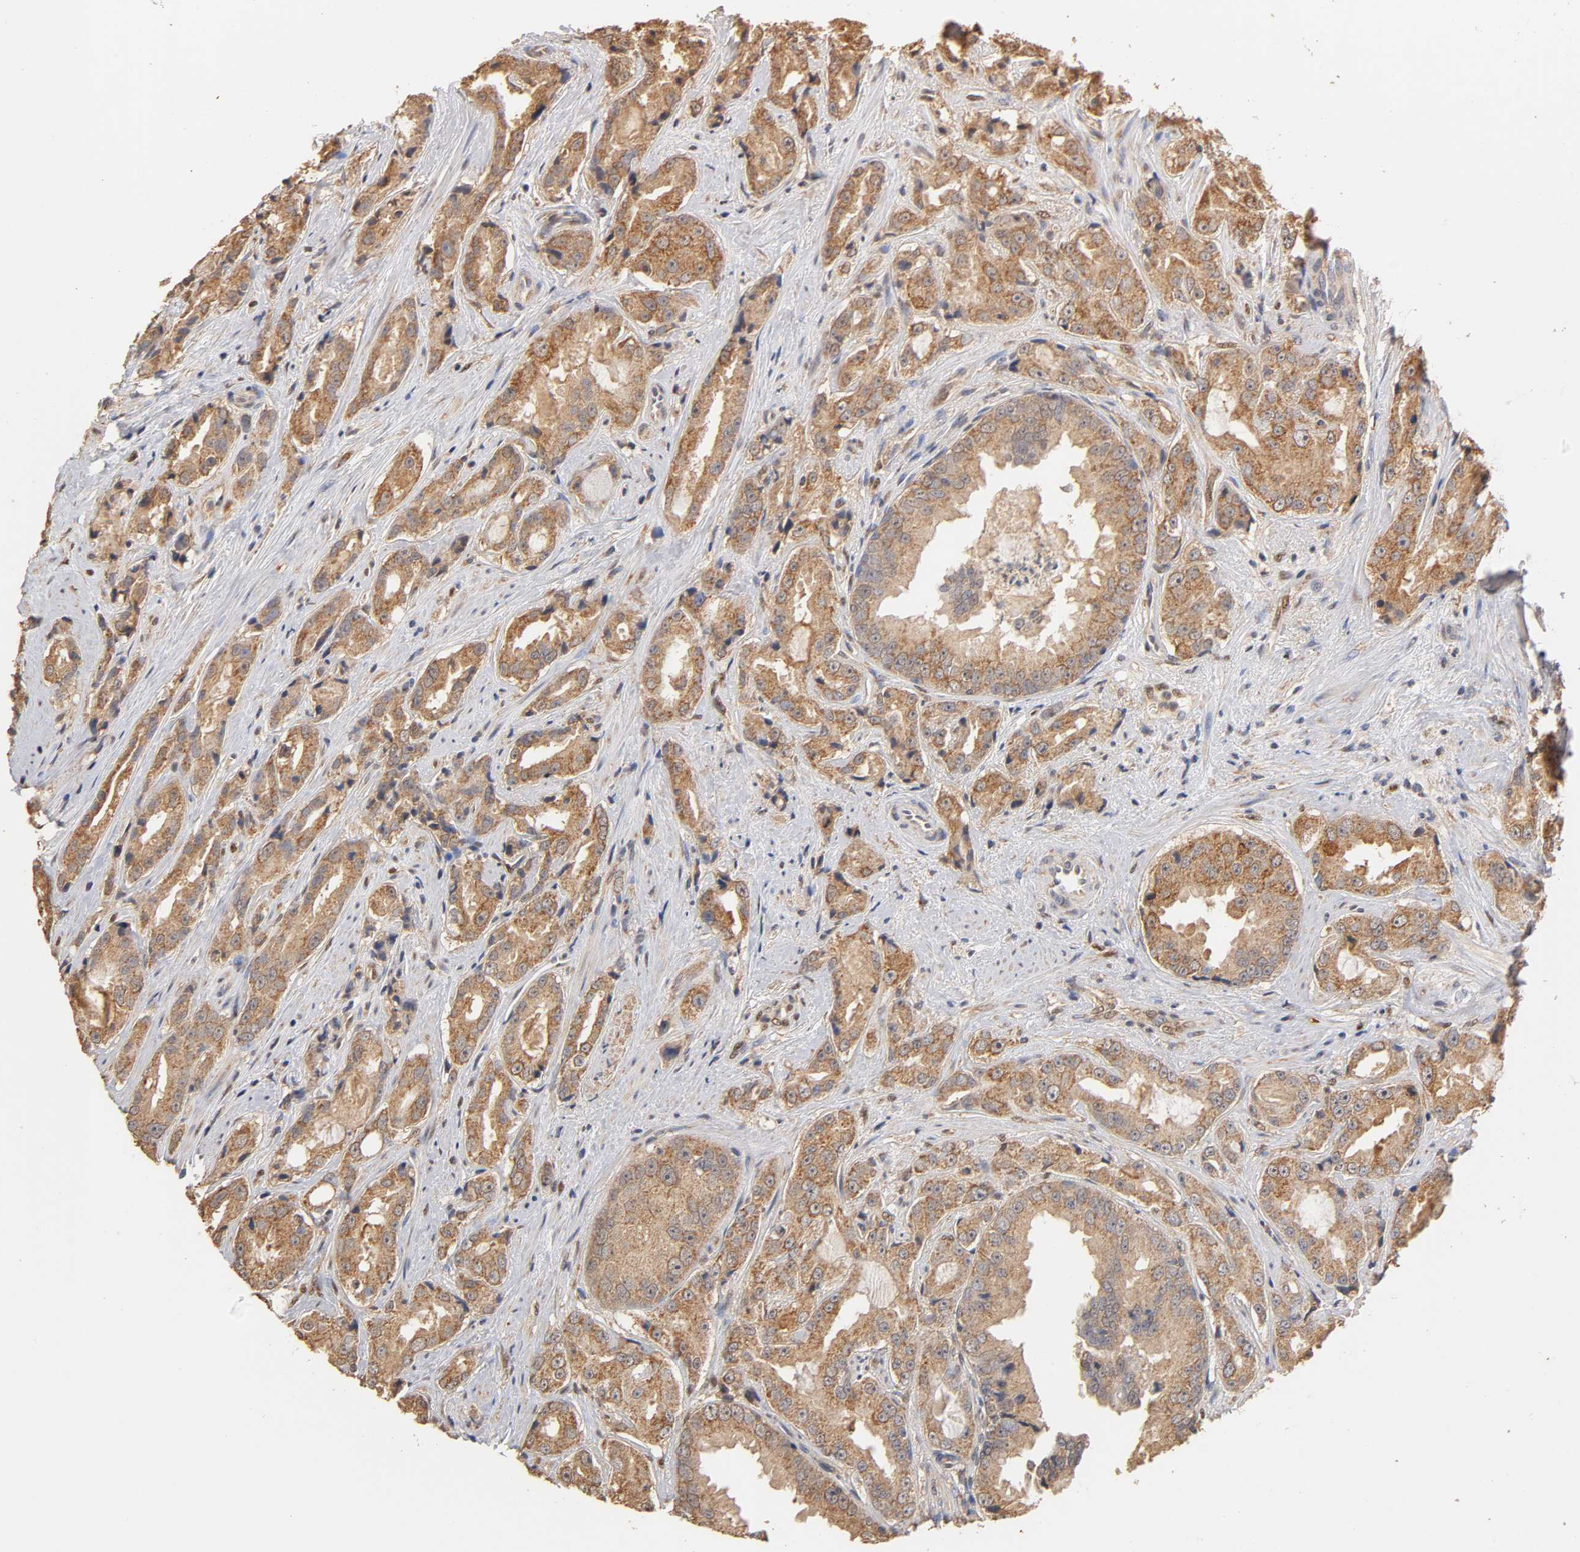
{"staining": {"intensity": "strong", "quantity": ">75%", "location": "cytoplasmic/membranous"}, "tissue": "prostate cancer", "cell_type": "Tumor cells", "image_type": "cancer", "snomed": [{"axis": "morphology", "description": "Adenocarcinoma, High grade"}, {"axis": "topography", "description": "Prostate"}], "caption": "This histopathology image exhibits prostate high-grade adenocarcinoma stained with immunohistochemistry (IHC) to label a protein in brown. The cytoplasmic/membranous of tumor cells show strong positivity for the protein. Nuclei are counter-stained blue.", "gene": "PKN1", "patient": {"sex": "male", "age": 73}}